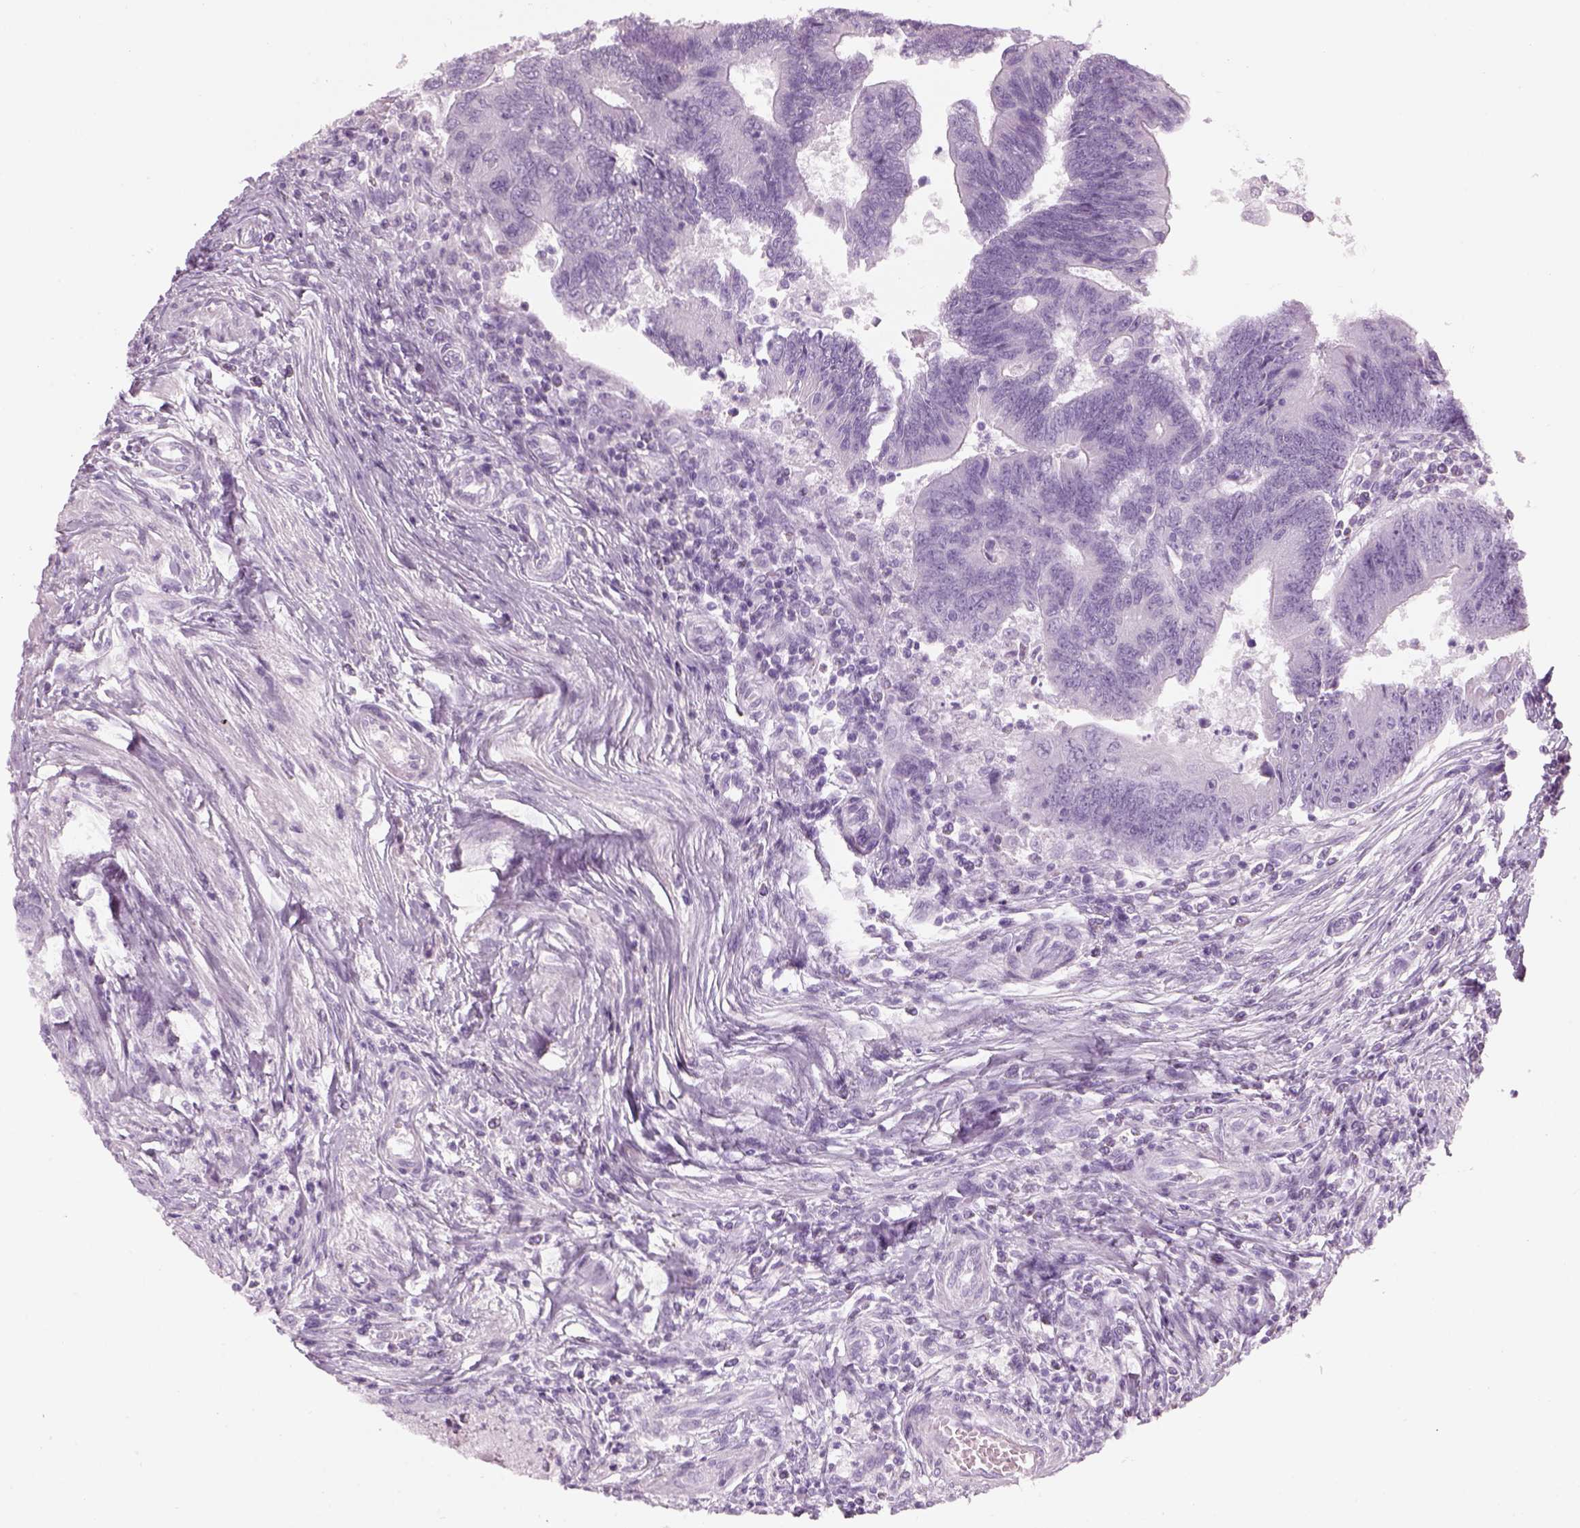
{"staining": {"intensity": "negative", "quantity": "none", "location": "none"}, "tissue": "colorectal cancer", "cell_type": "Tumor cells", "image_type": "cancer", "snomed": [{"axis": "morphology", "description": "Adenocarcinoma, NOS"}, {"axis": "topography", "description": "Colon"}], "caption": "Colorectal cancer (adenocarcinoma) was stained to show a protein in brown. There is no significant staining in tumor cells.", "gene": "PABPC1L2B", "patient": {"sex": "female", "age": 67}}